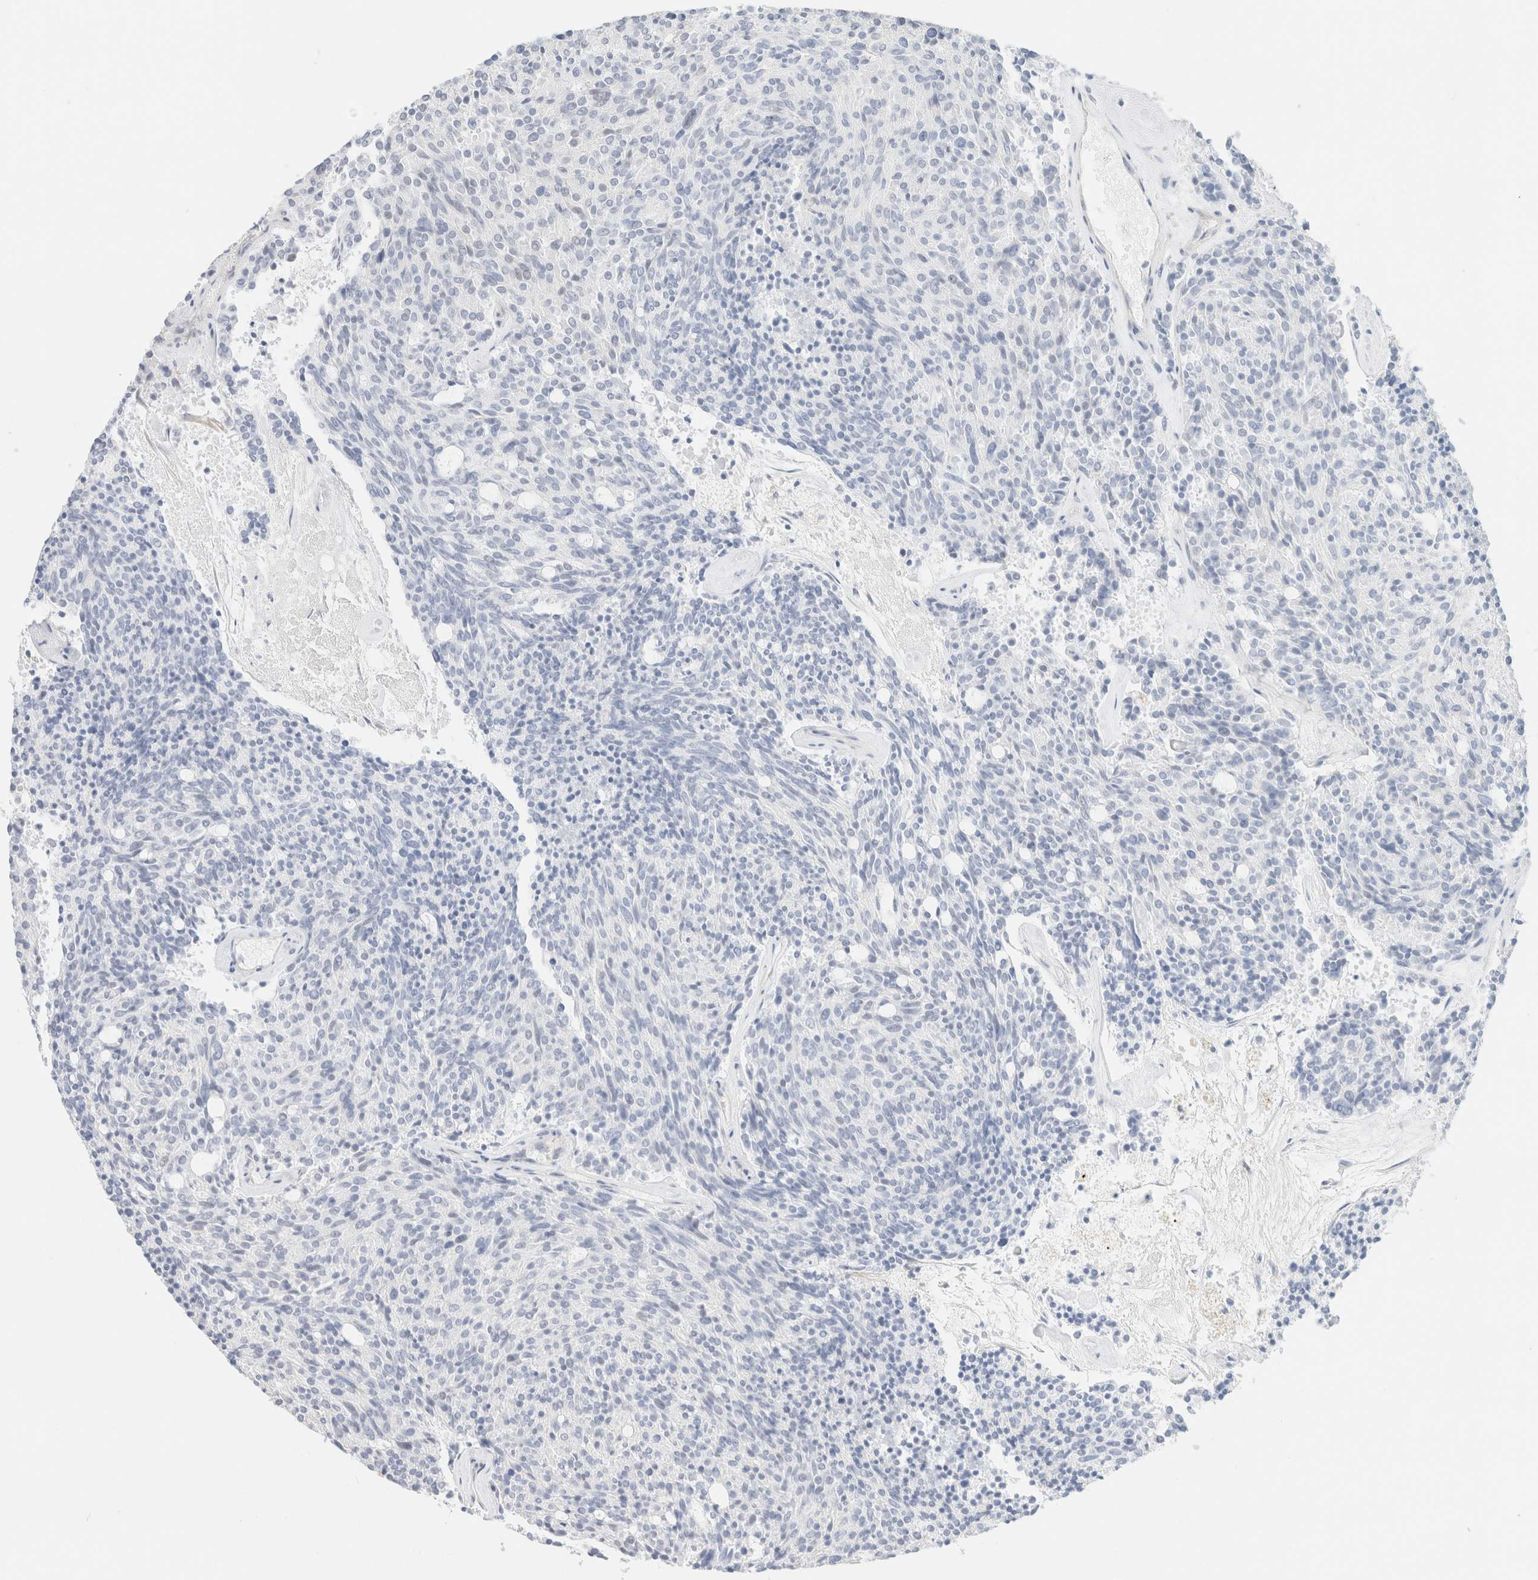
{"staining": {"intensity": "negative", "quantity": "none", "location": "none"}, "tissue": "carcinoid", "cell_type": "Tumor cells", "image_type": "cancer", "snomed": [{"axis": "morphology", "description": "Carcinoid, malignant, NOS"}, {"axis": "topography", "description": "Pancreas"}], "caption": "Malignant carcinoid was stained to show a protein in brown. There is no significant staining in tumor cells.", "gene": "IKZF3", "patient": {"sex": "female", "age": 54}}